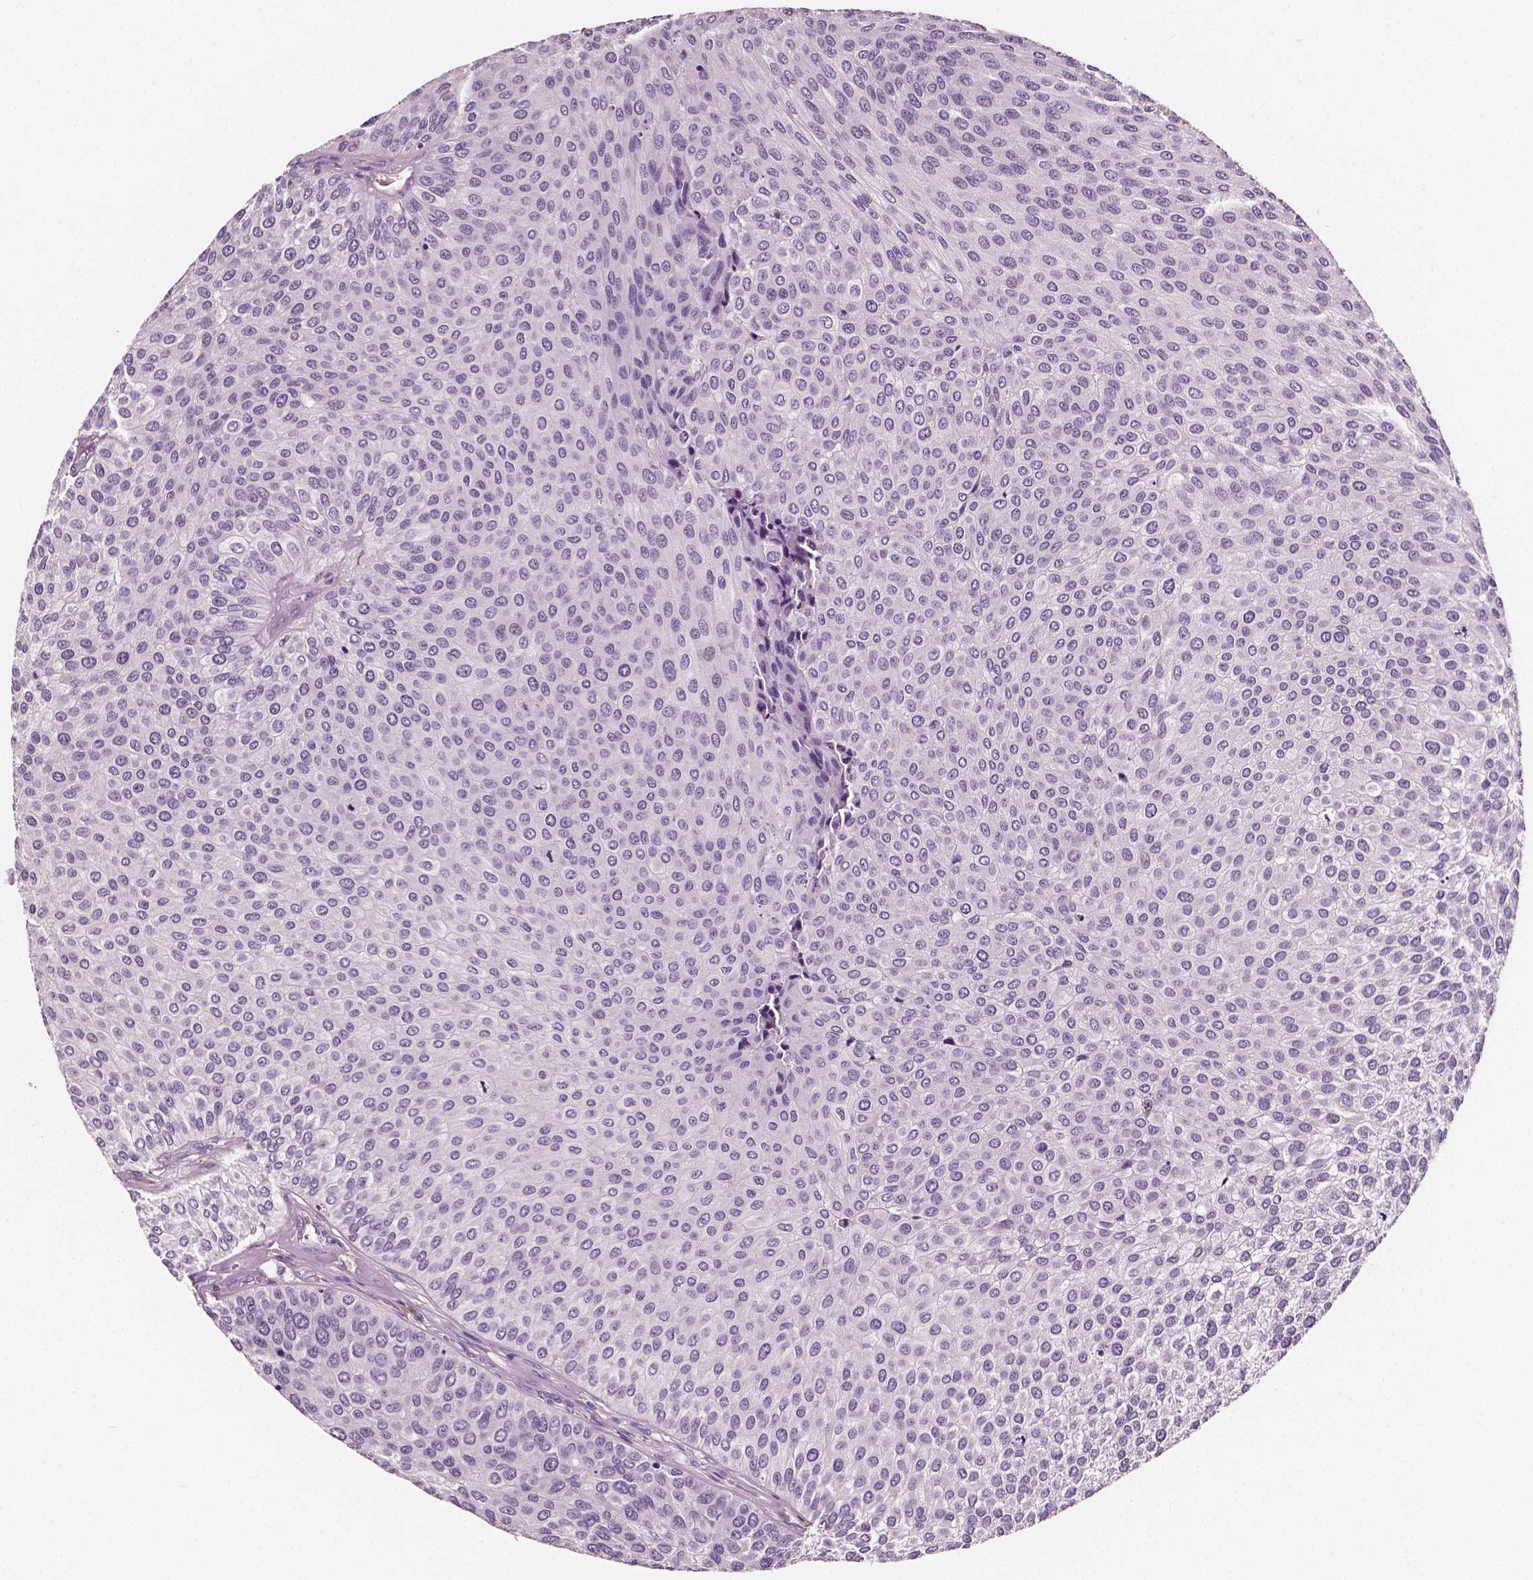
{"staining": {"intensity": "negative", "quantity": "none", "location": "none"}, "tissue": "urothelial cancer", "cell_type": "Tumor cells", "image_type": "cancer", "snomed": [{"axis": "morphology", "description": "Urothelial carcinoma, Low grade"}, {"axis": "topography", "description": "Urinary bladder"}], "caption": "An image of human low-grade urothelial carcinoma is negative for staining in tumor cells.", "gene": "PTPRC", "patient": {"sex": "female", "age": 87}}